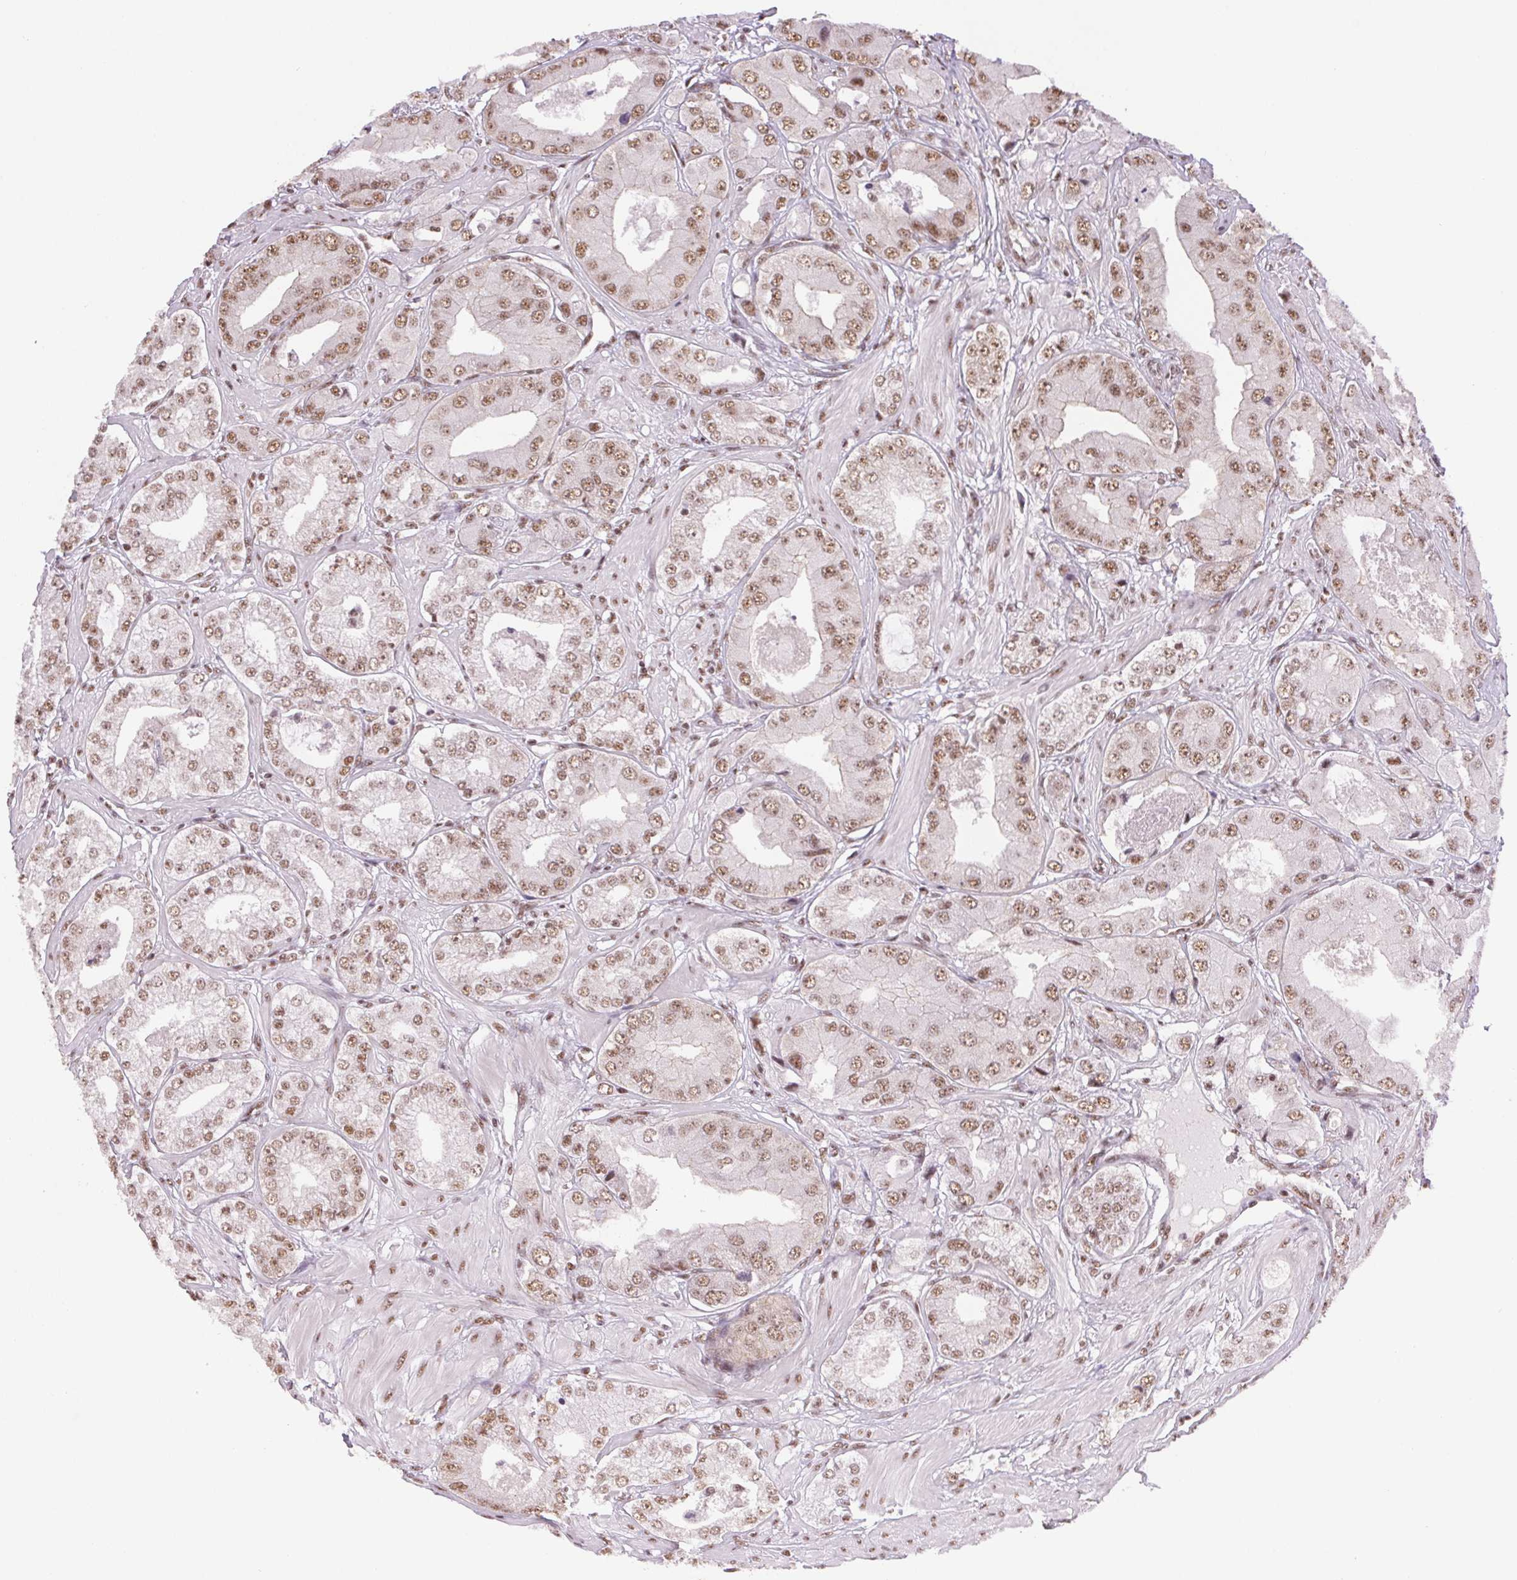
{"staining": {"intensity": "moderate", "quantity": ">75%", "location": "nuclear"}, "tissue": "prostate cancer", "cell_type": "Tumor cells", "image_type": "cancer", "snomed": [{"axis": "morphology", "description": "Adenocarcinoma, Low grade"}, {"axis": "topography", "description": "Prostate"}], "caption": "Prostate cancer stained with IHC demonstrates moderate nuclear staining in approximately >75% of tumor cells.", "gene": "IK", "patient": {"sex": "male", "age": 60}}